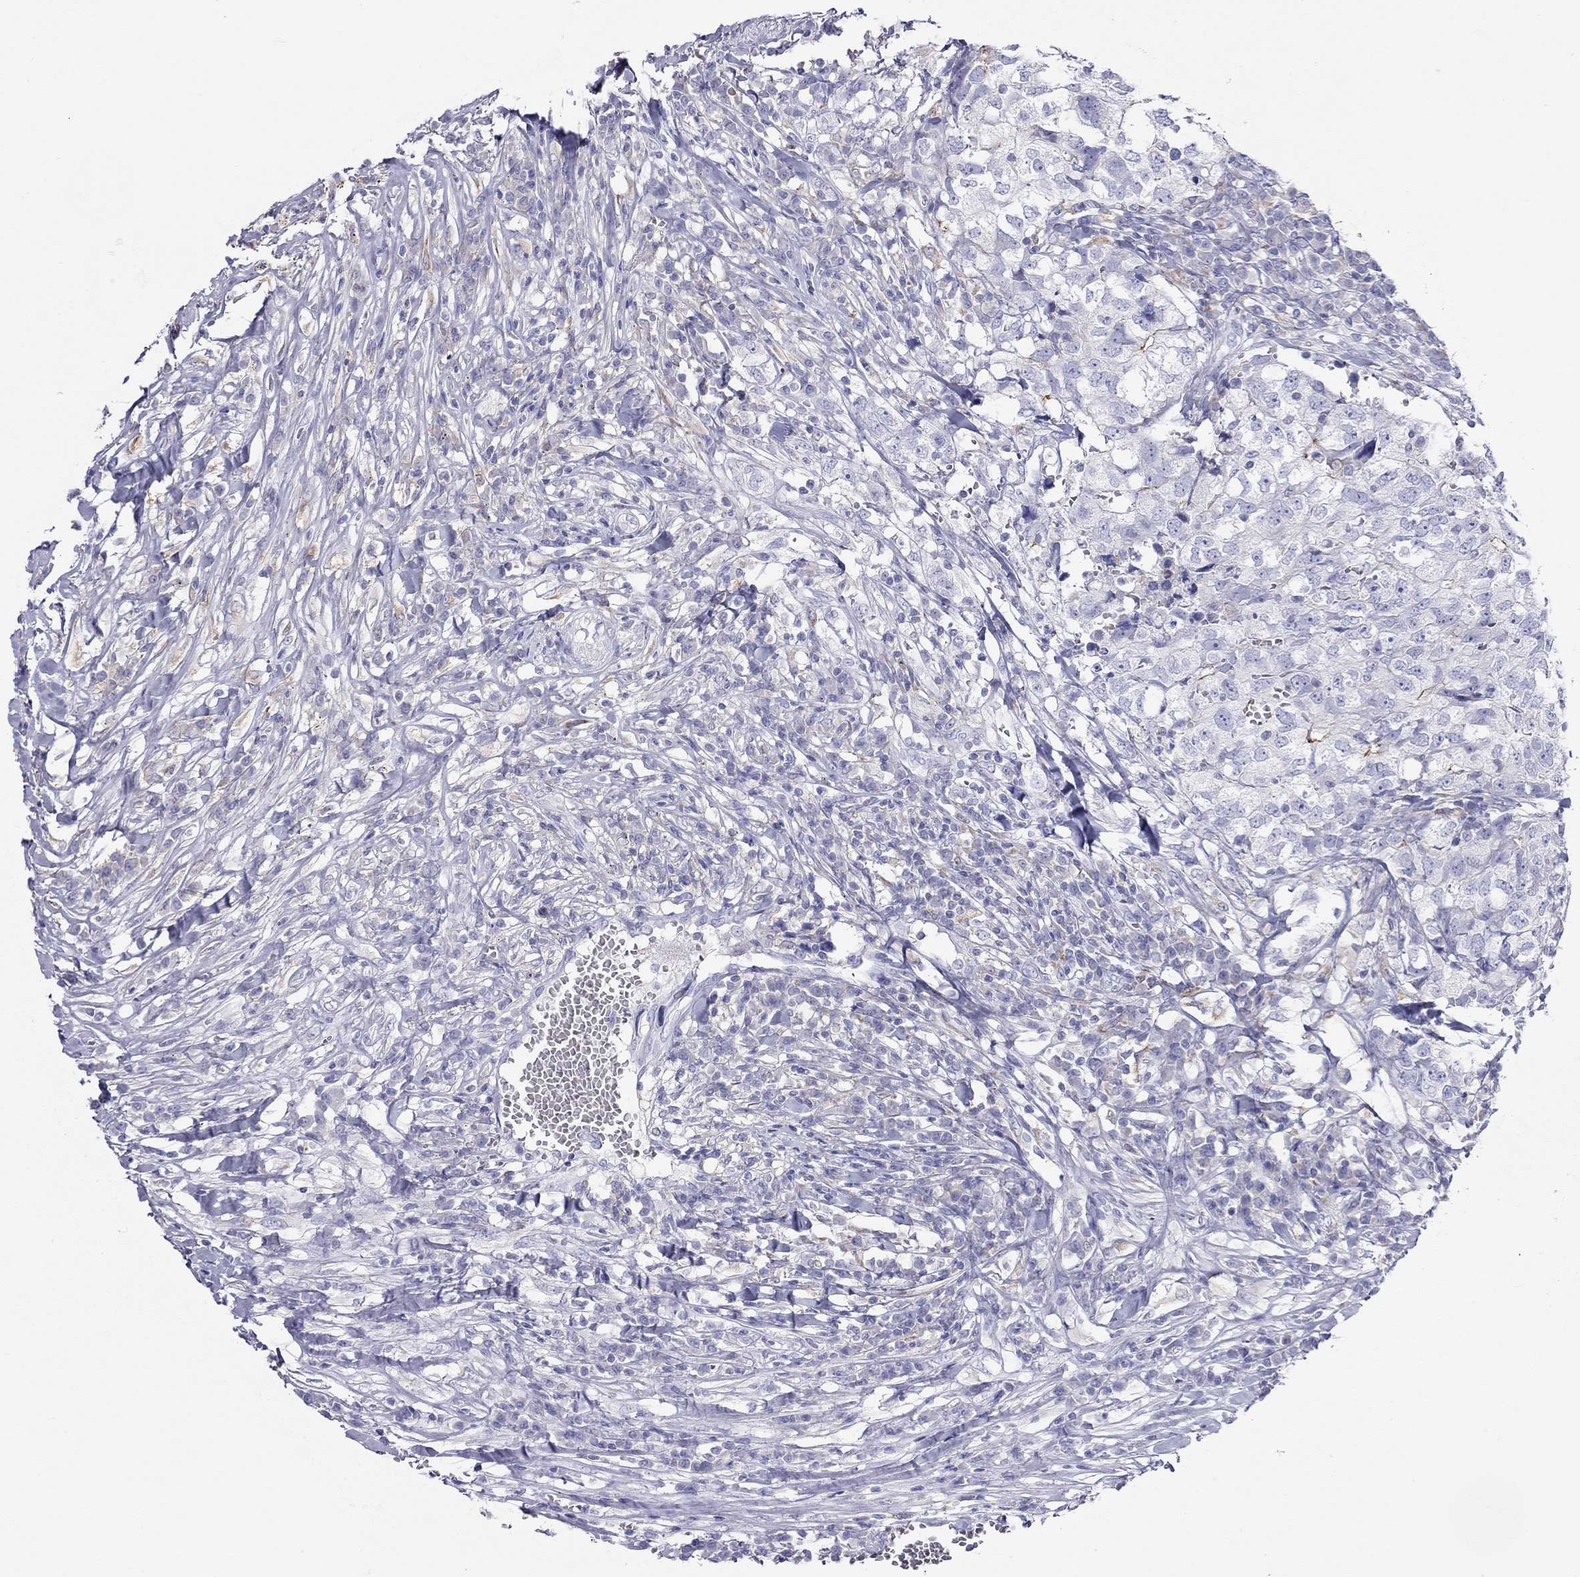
{"staining": {"intensity": "moderate", "quantity": "<25%", "location": "cytoplasmic/membranous"}, "tissue": "breast cancer", "cell_type": "Tumor cells", "image_type": "cancer", "snomed": [{"axis": "morphology", "description": "Duct carcinoma"}, {"axis": "topography", "description": "Breast"}], "caption": "The image exhibits staining of invasive ductal carcinoma (breast), revealing moderate cytoplasmic/membranous protein staining (brown color) within tumor cells.", "gene": "SLC46A2", "patient": {"sex": "female", "age": 30}}